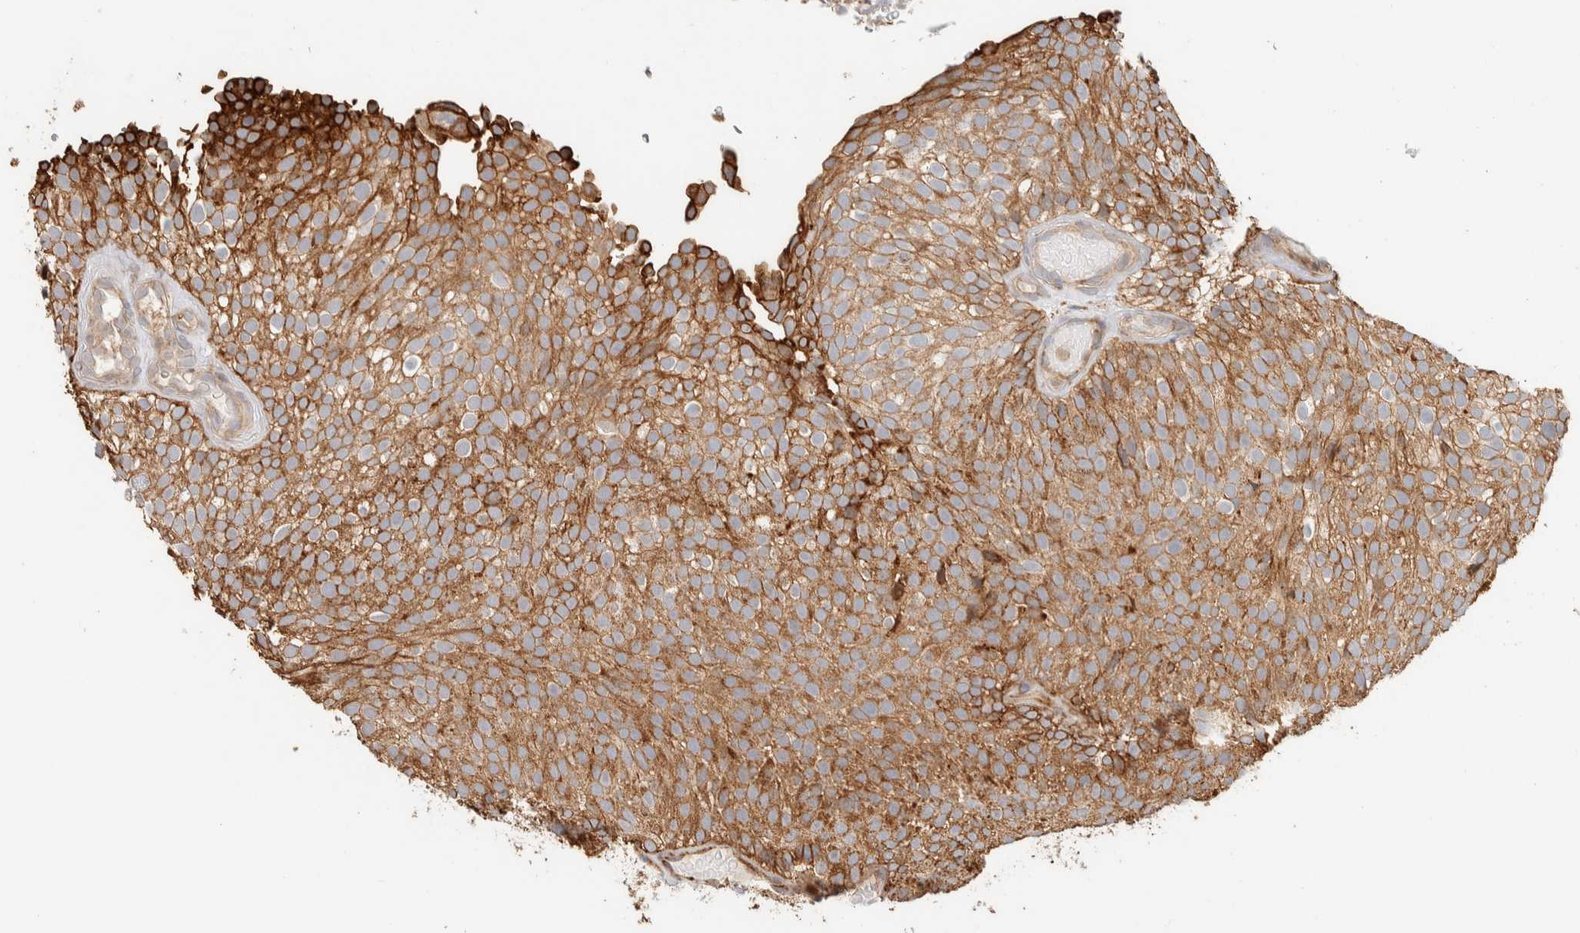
{"staining": {"intensity": "moderate", "quantity": ">75%", "location": "cytoplasmic/membranous"}, "tissue": "urothelial cancer", "cell_type": "Tumor cells", "image_type": "cancer", "snomed": [{"axis": "morphology", "description": "Urothelial carcinoma, Low grade"}, {"axis": "topography", "description": "Urinary bladder"}], "caption": "A brown stain highlights moderate cytoplasmic/membranous expression of a protein in human urothelial cancer tumor cells.", "gene": "KIF9", "patient": {"sex": "male", "age": 78}}